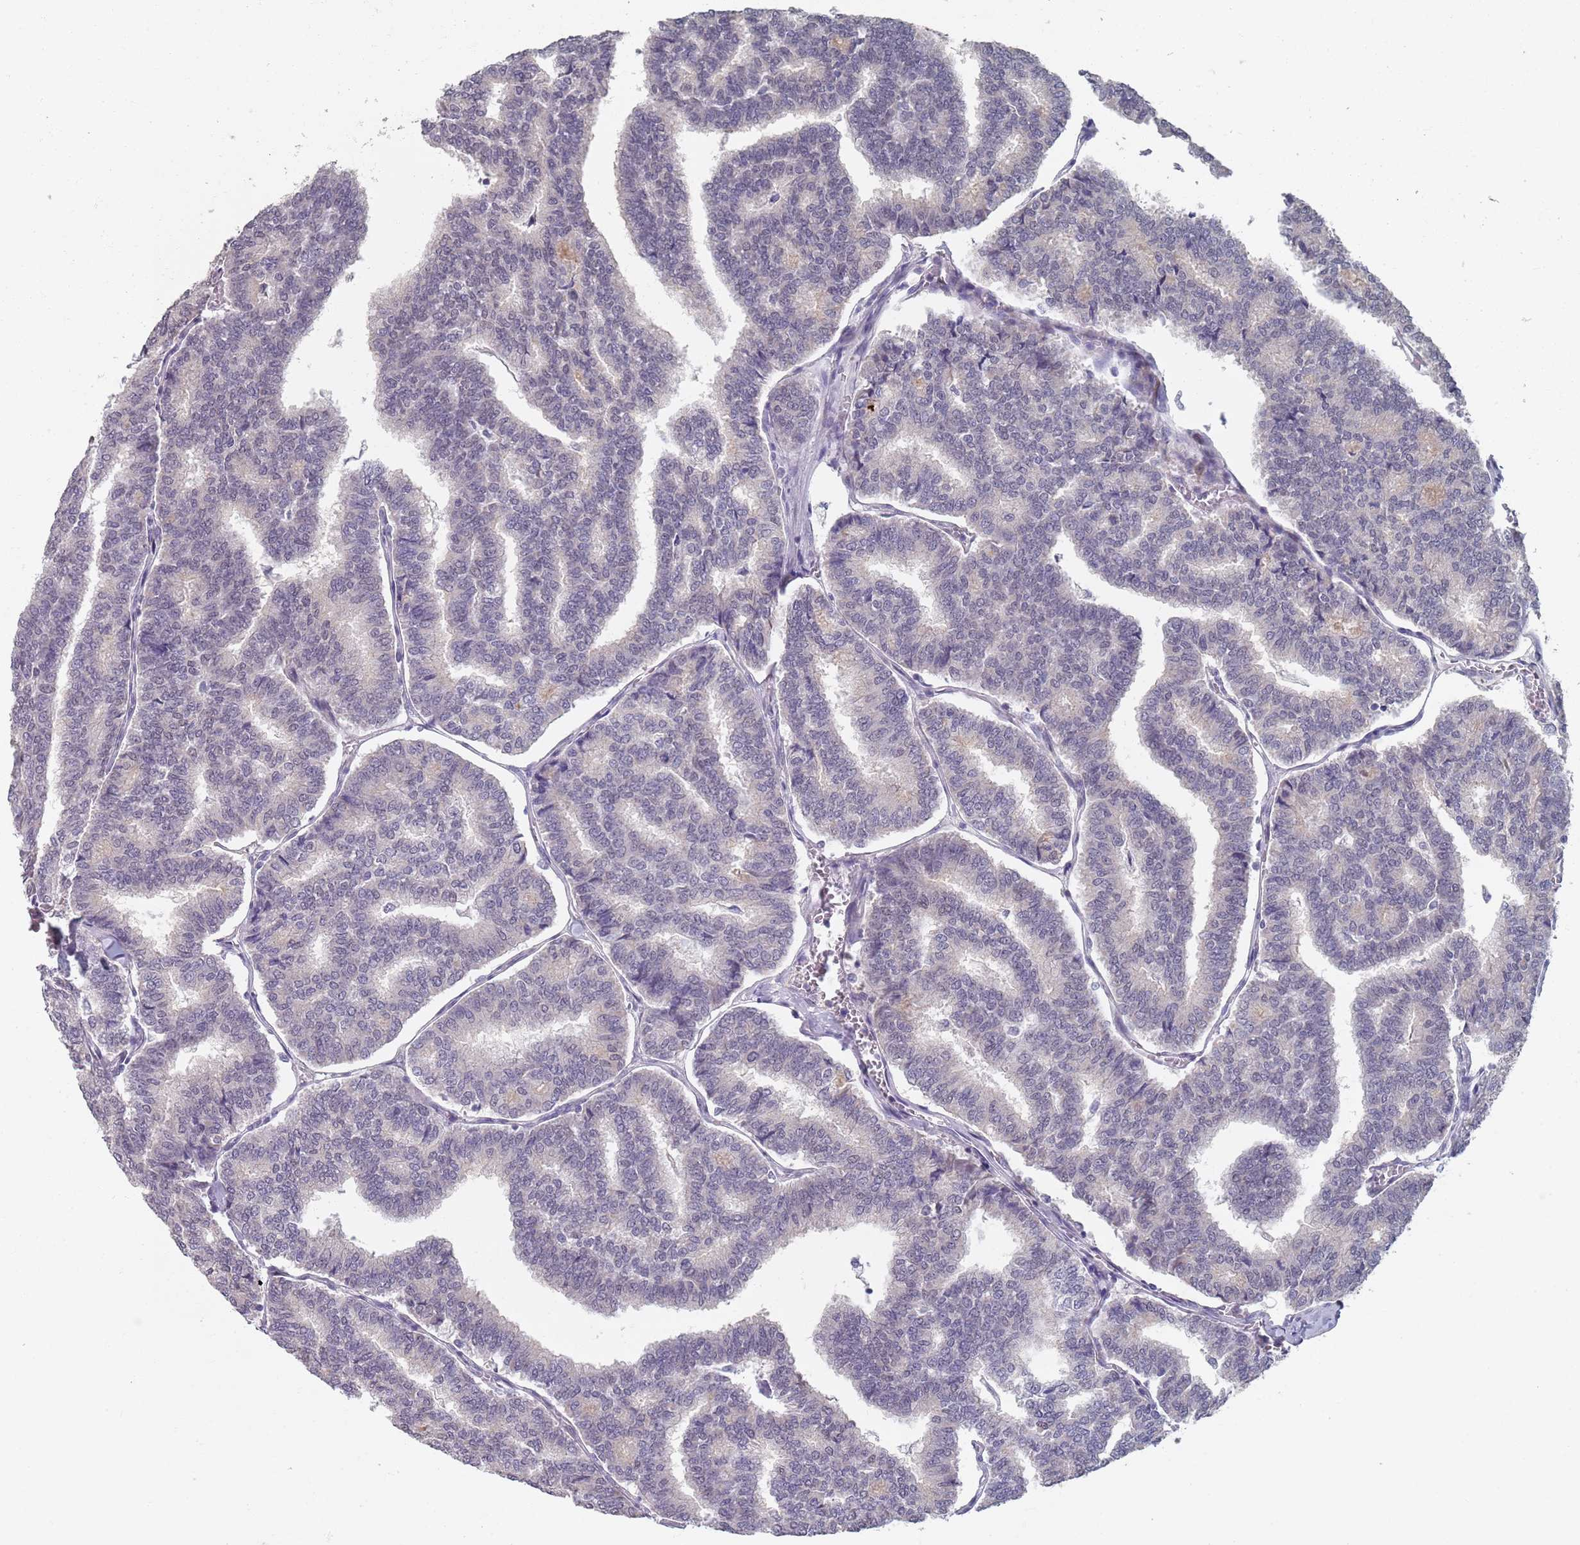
{"staining": {"intensity": "negative", "quantity": "none", "location": "none"}, "tissue": "thyroid cancer", "cell_type": "Tumor cells", "image_type": "cancer", "snomed": [{"axis": "morphology", "description": "Papillary adenocarcinoma, NOS"}, {"axis": "topography", "description": "Thyroid gland"}], "caption": "Immunohistochemistry (IHC) micrograph of neoplastic tissue: papillary adenocarcinoma (thyroid) stained with DAB (3,3'-diaminobenzidine) shows no significant protein staining in tumor cells.", "gene": "SAMD1", "patient": {"sex": "female", "age": 35}}